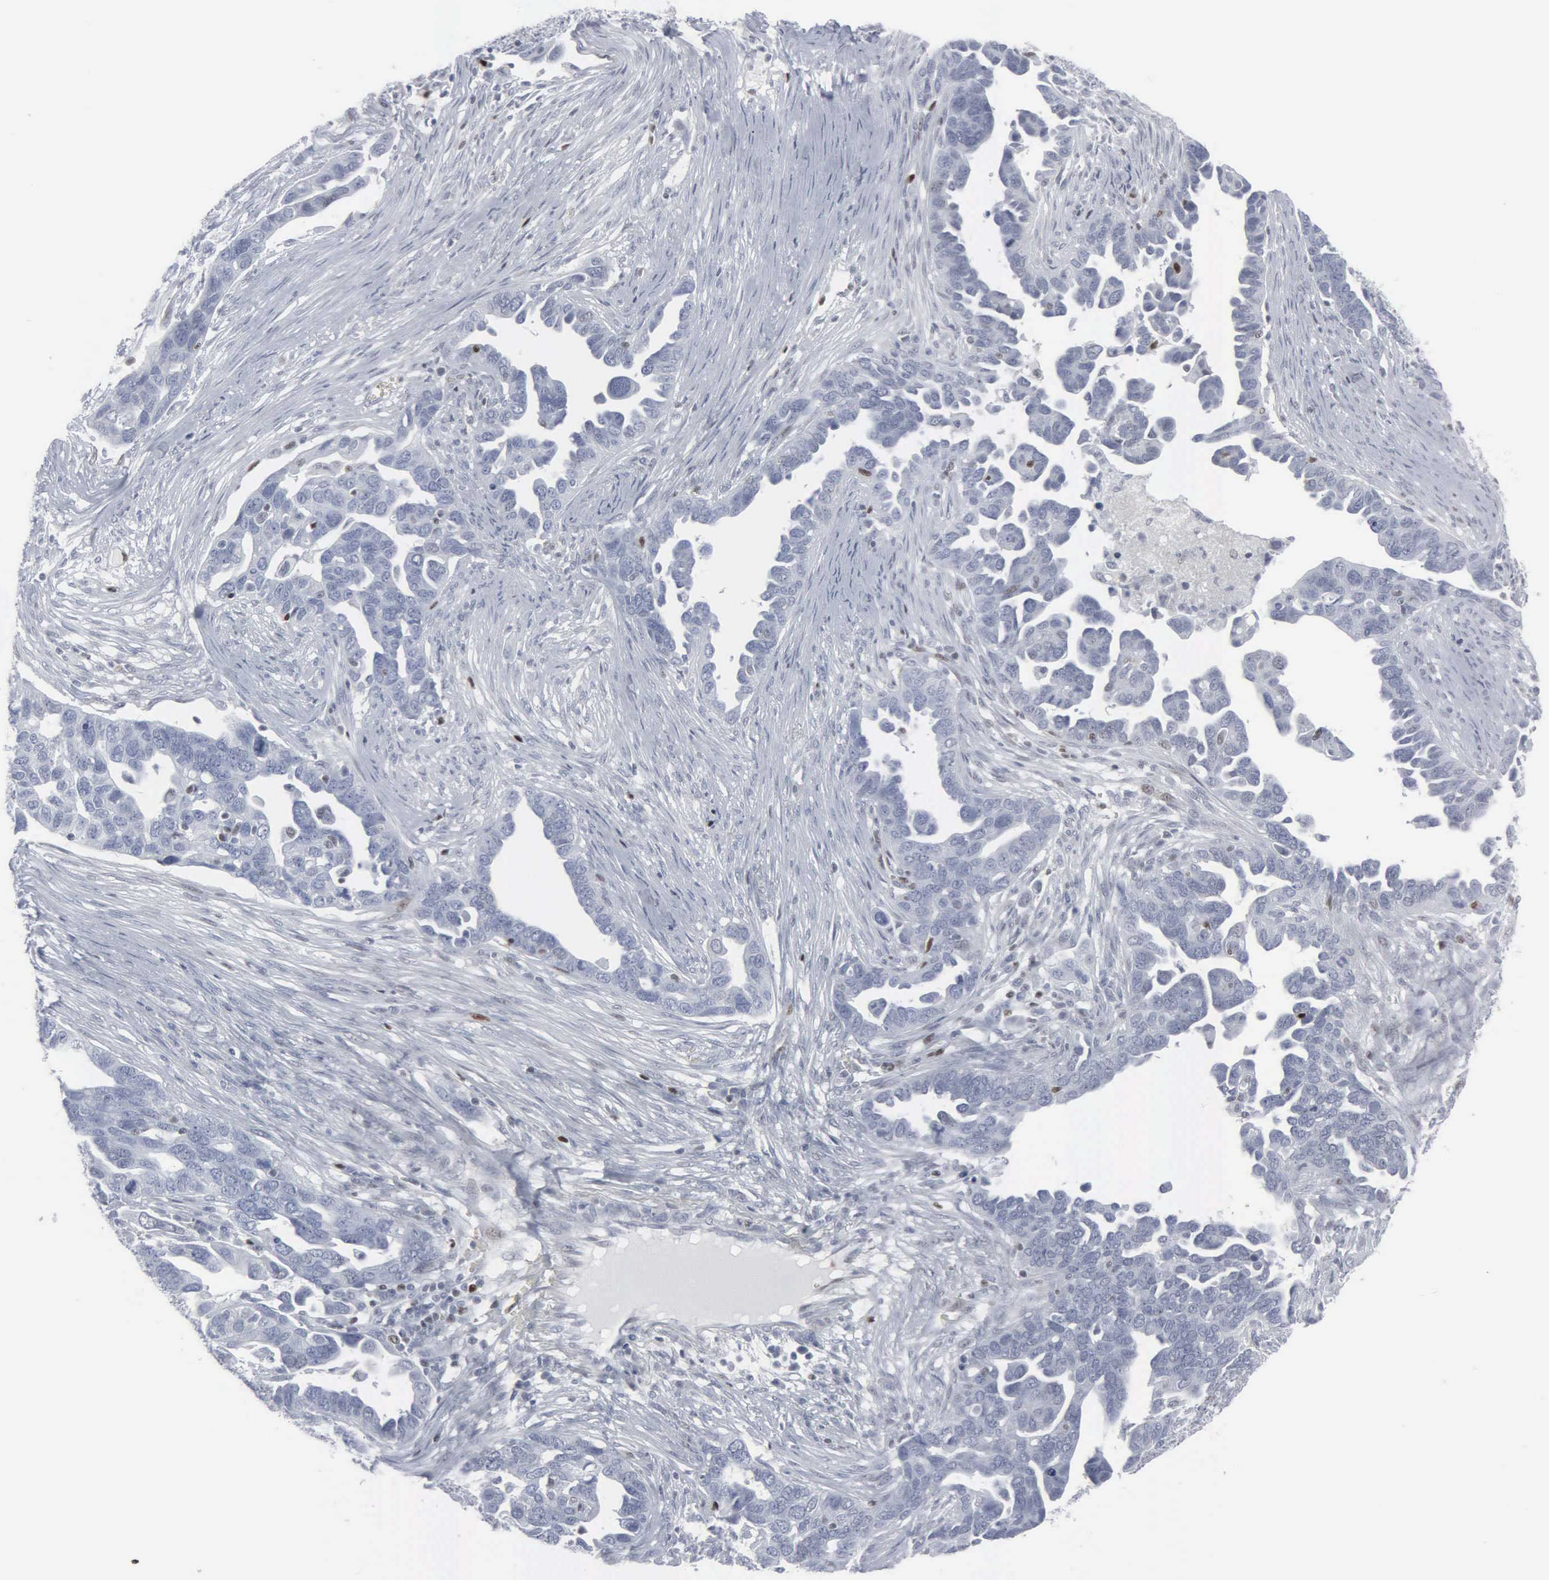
{"staining": {"intensity": "negative", "quantity": "none", "location": "none"}, "tissue": "ovarian cancer", "cell_type": "Tumor cells", "image_type": "cancer", "snomed": [{"axis": "morphology", "description": "Cystadenocarcinoma, serous, NOS"}, {"axis": "topography", "description": "Ovary"}], "caption": "Micrograph shows no significant protein positivity in tumor cells of ovarian cancer.", "gene": "CCND3", "patient": {"sex": "female", "age": 54}}